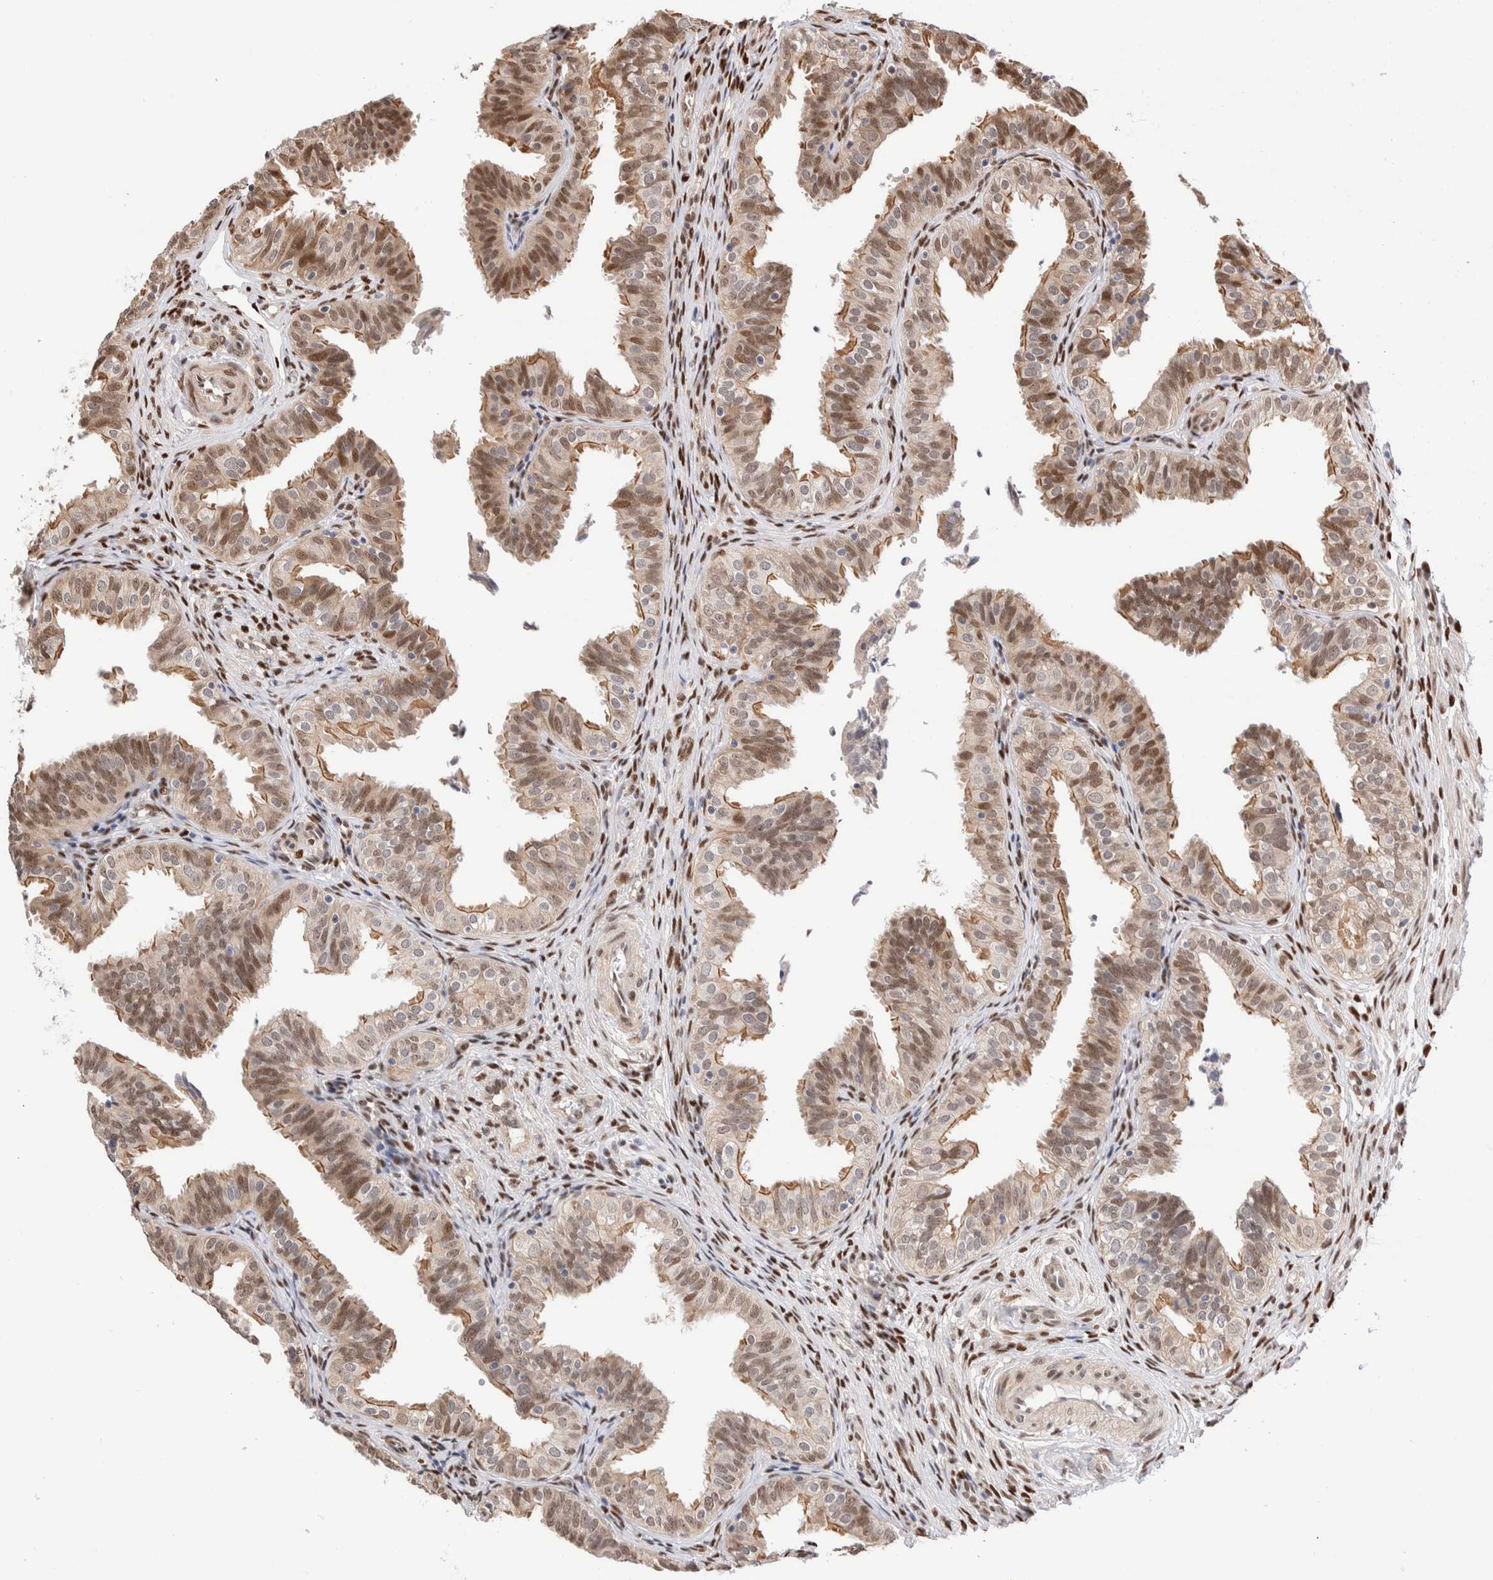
{"staining": {"intensity": "weak", "quantity": "25%-75%", "location": "cytoplasmic/membranous,nuclear"}, "tissue": "fallopian tube", "cell_type": "Glandular cells", "image_type": "normal", "snomed": [{"axis": "morphology", "description": "Normal tissue, NOS"}, {"axis": "topography", "description": "Fallopian tube"}], "caption": "IHC staining of normal fallopian tube, which shows low levels of weak cytoplasmic/membranous,nuclear positivity in about 25%-75% of glandular cells indicating weak cytoplasmic/membranous,nuclear protein staining. The staining was performed using DAB (3,3'-diaminobenzidine) (brown) for protein detection and nuclei were counterstained in hematoxylin (blue).", "gene": "NSMAF", "patient": {"sex": "female", "age": 35}}